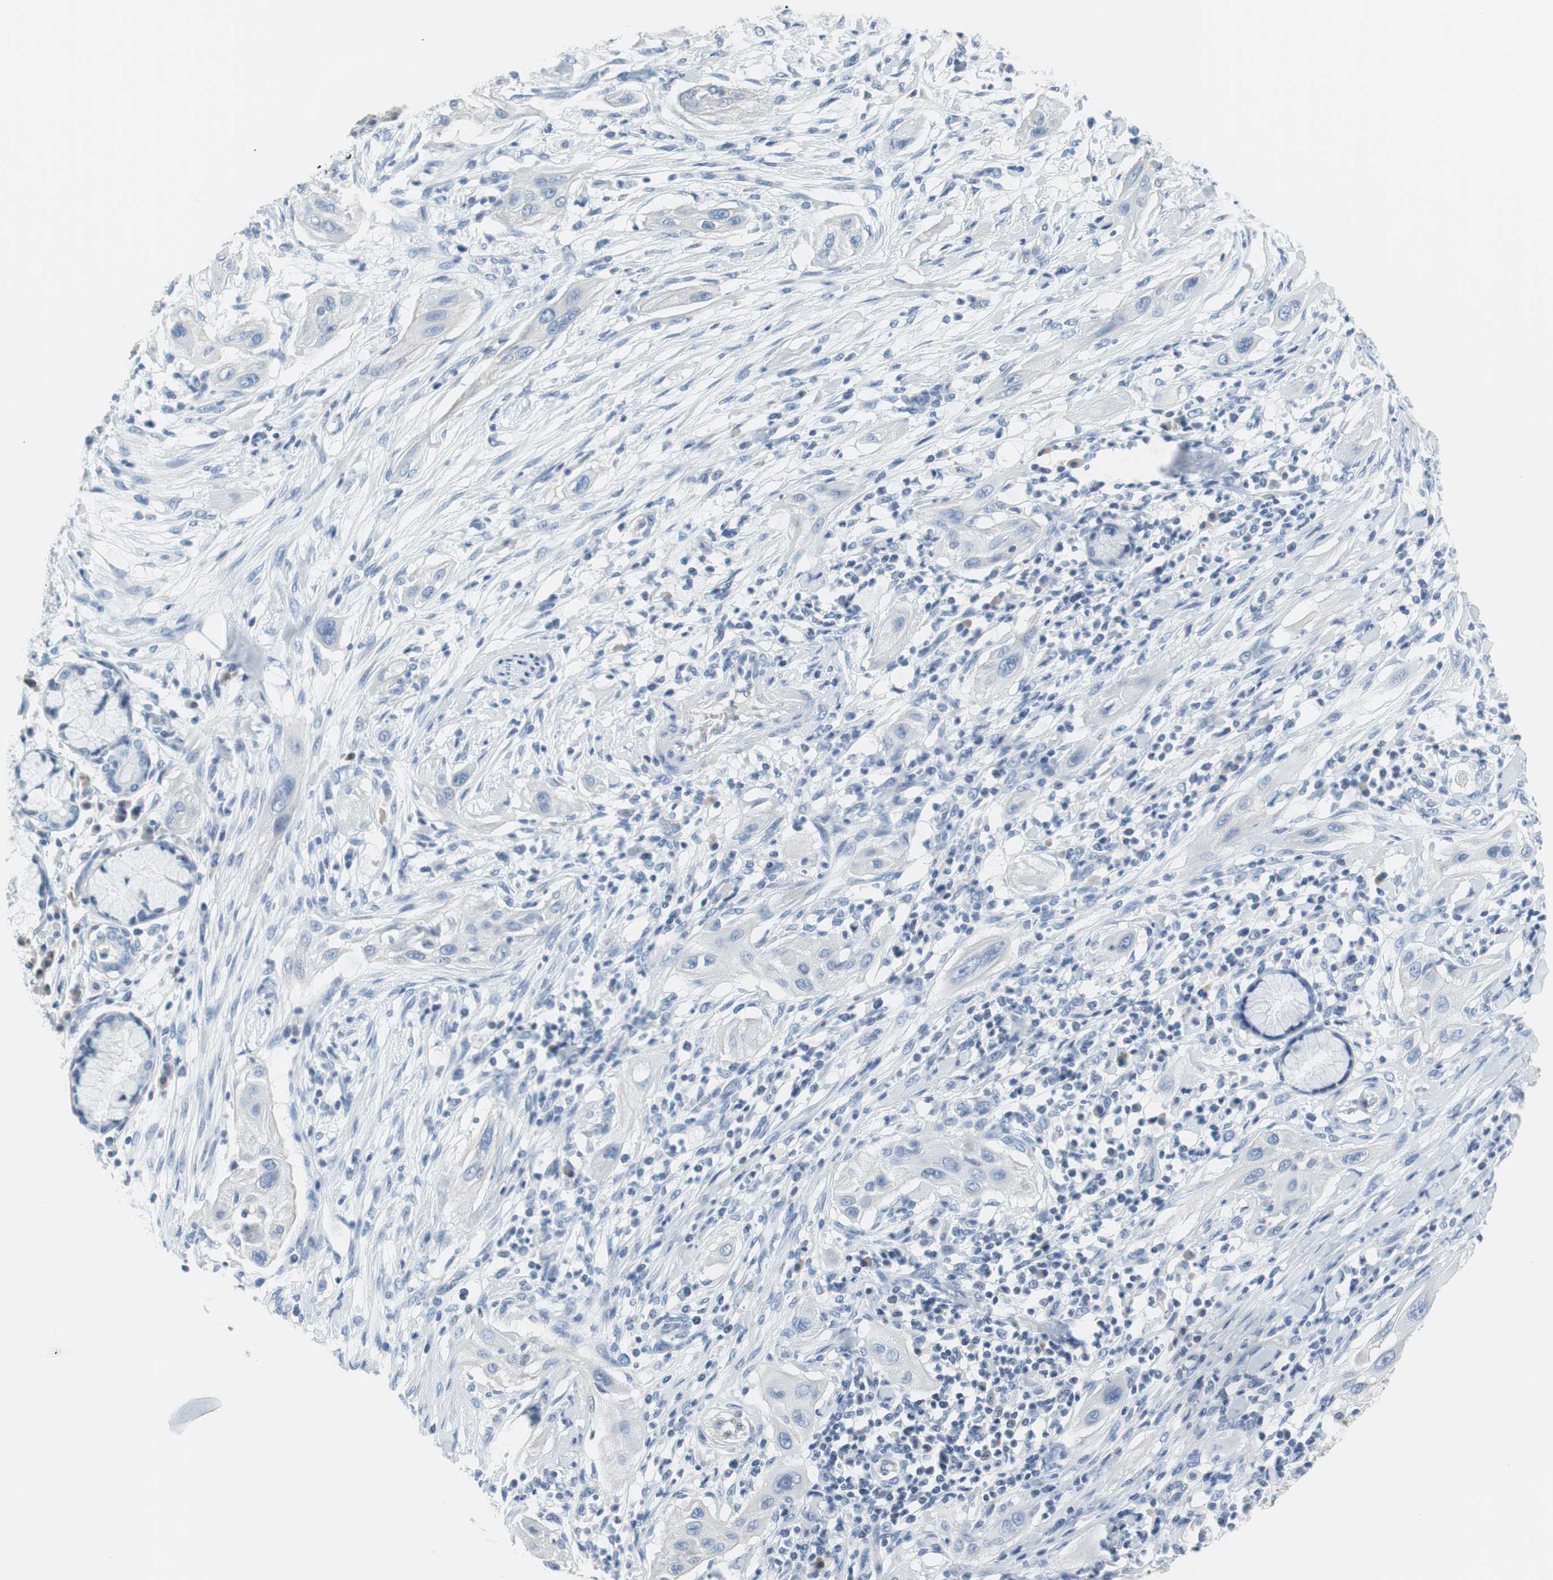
{"staining": {"intensity": "negative", "quantity": "none", "location": "none"}, "tissue": "lung cancer", "cell_type": "Tumor cells", "image_type": "cancer", "snomed": [{"axis": "morphology", "description": "Squamous cell carcinoma, NOS"}, {"axis": "topography", "description": "Lung"}], "caption": "Immunohistochemistry (IHC) histopathology image of neoplastic tissue: lung cancer stained with DAB (3,3'-diaminobenzidine) demonstrates no significant protein positivity in tumor cells.", "gene": "MYH1", "patient": {"sex": "female", "age": 47}}